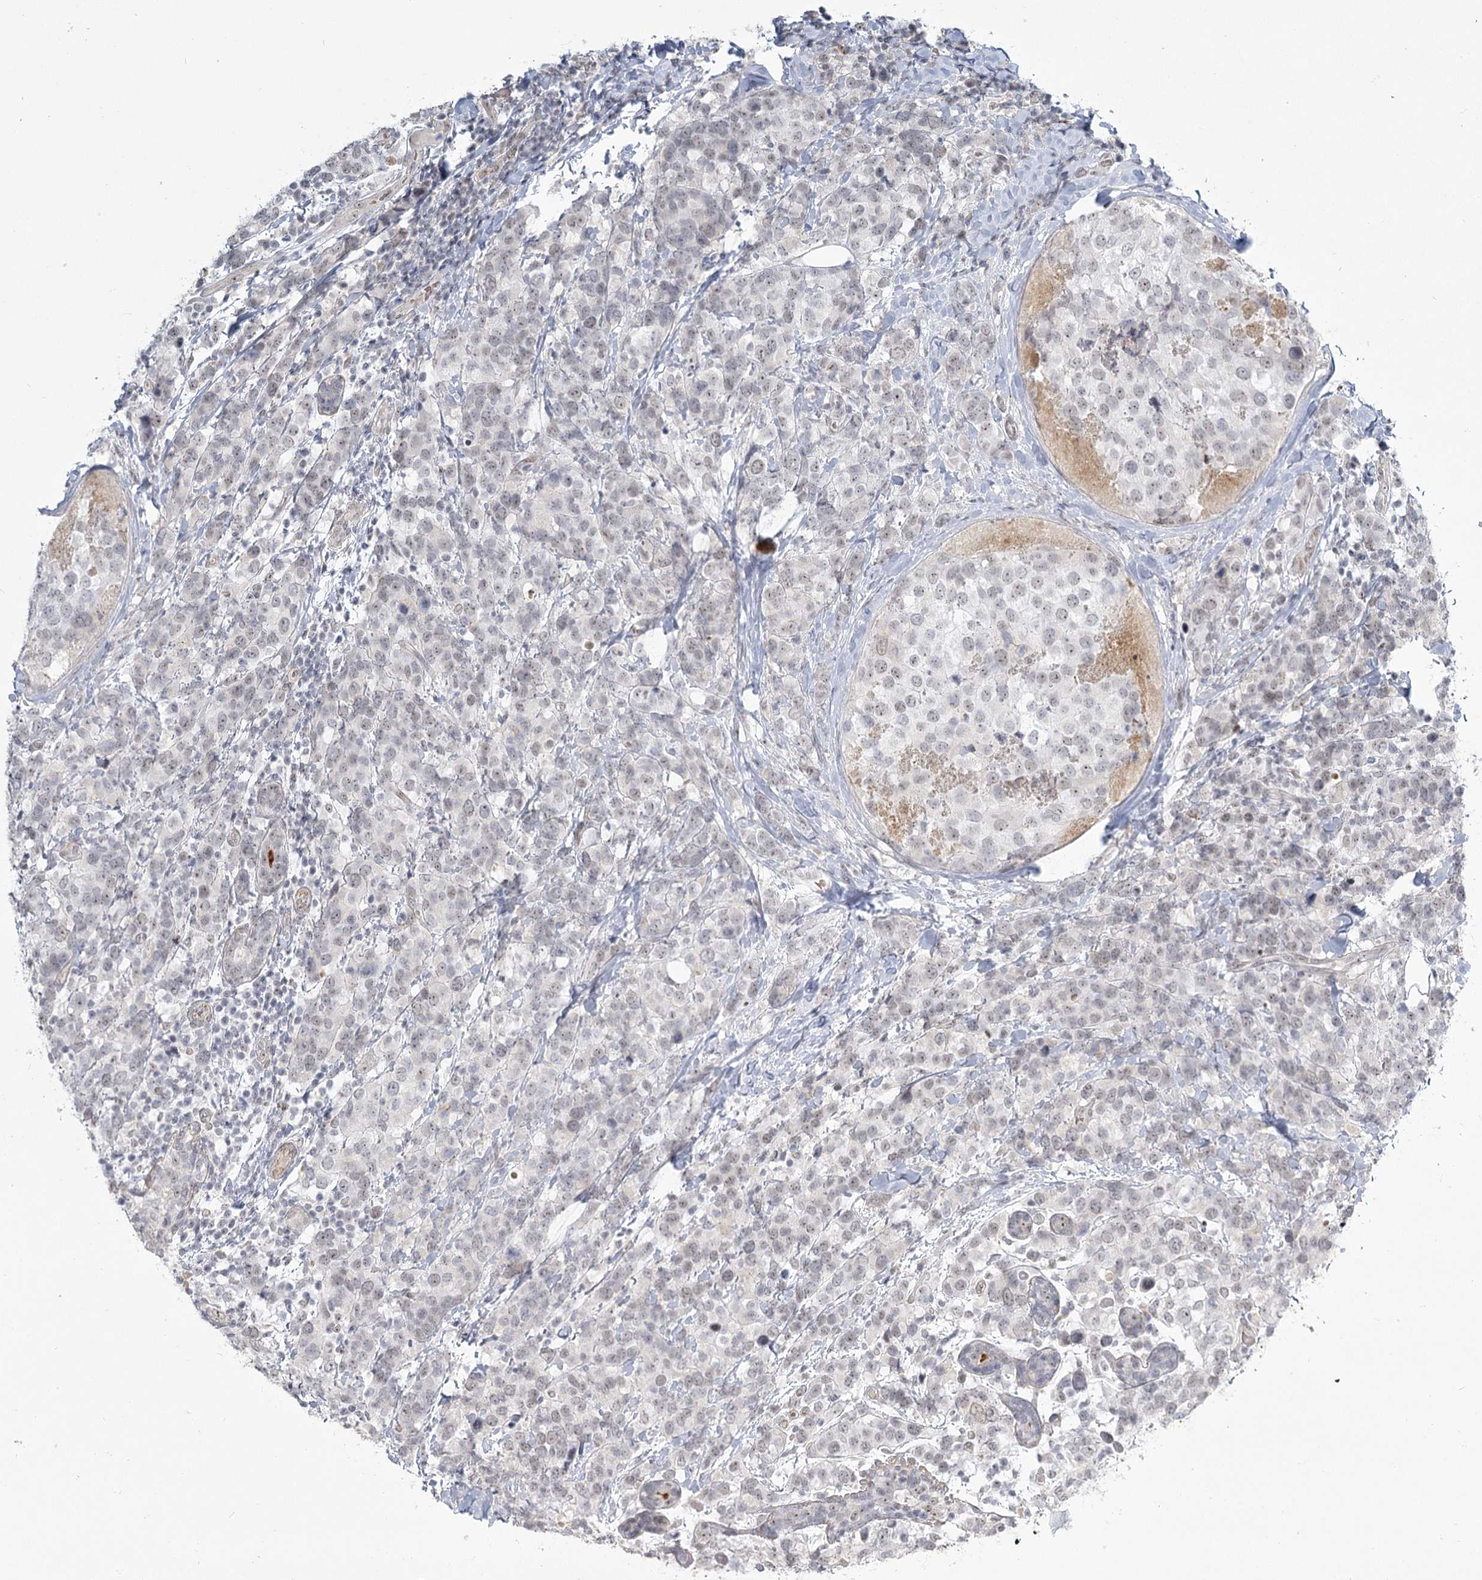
{"staining": {"intensity": "weak", "quantity": "<25%", "location": "nuclear"}, "tissue": "breast cancer", "cell_type": "Tumor cells", "image_type": "cancer", "snomed": [{"axis": "morphology", "description": "Lobular carcinoma"}, {"axis": "topography", "description": "Breast"}], "caption": "DAB (3,3'-diaminobenzidine) immunohistochemical staining of lobular carcinoma (breast) demonstrates no significant expression in tumor cells.", "gene": "EXOSC7", "patient": {"sex": "female", "age": 59}}